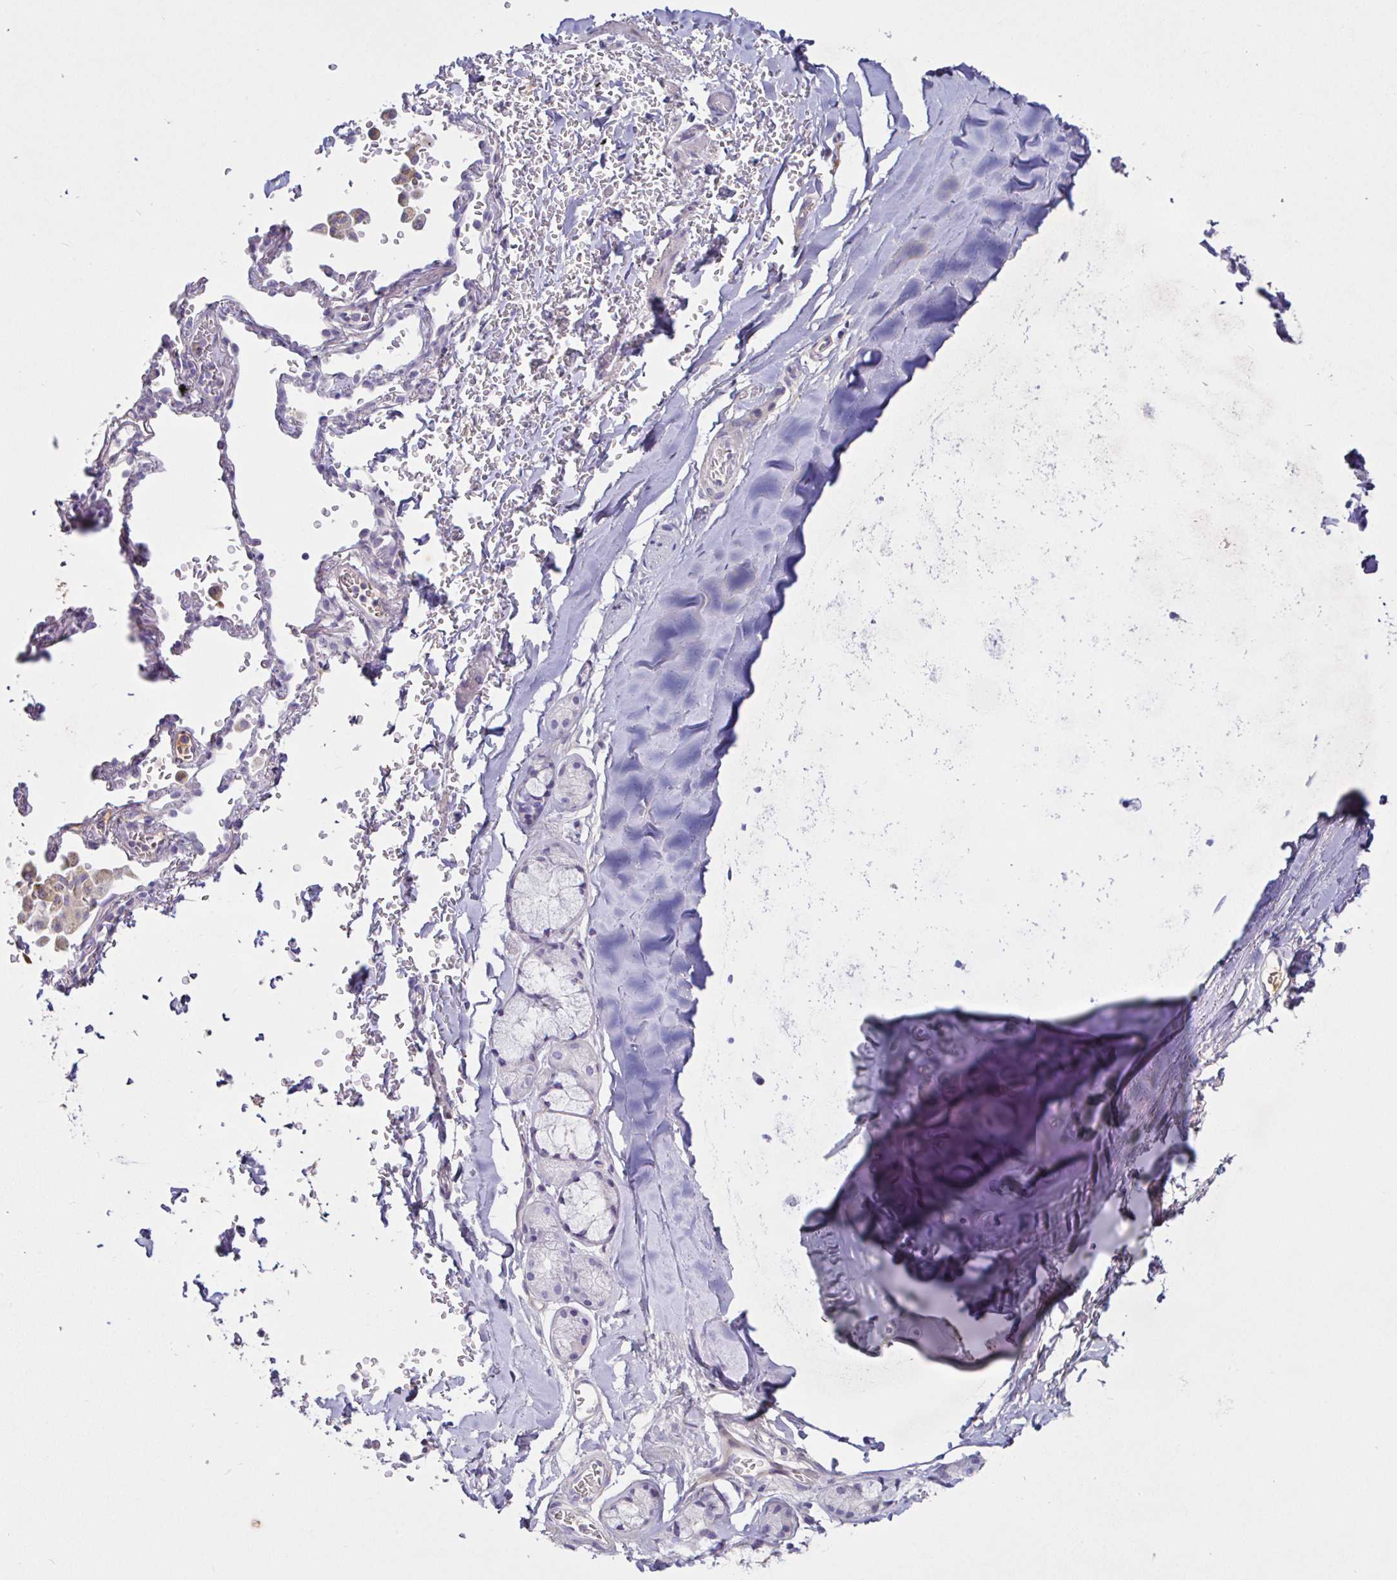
{"staining": {"intensity": "negative", "quantity": "none", "location": "none"}, "tissue": "soft tissue", "cell_type": "Chondrocytes", "image_type": "normal", "snomed": [{"axis": "morphology", "description": "Normal tissue, NOS"}, {"axis": "topography", "description": "Cartilage tissue"}, {"axis": "topography", "description": "Bronchus"}, {"axis": "topography", "description": "Peripheral nerve tissue"}], "caption": "Immunohistochemistry (IHC) of unremarkable soft tissue reveals no expression in chondrocytes.", "gene": "SAA2", "patient": {"sex": "male", "age": 67}}